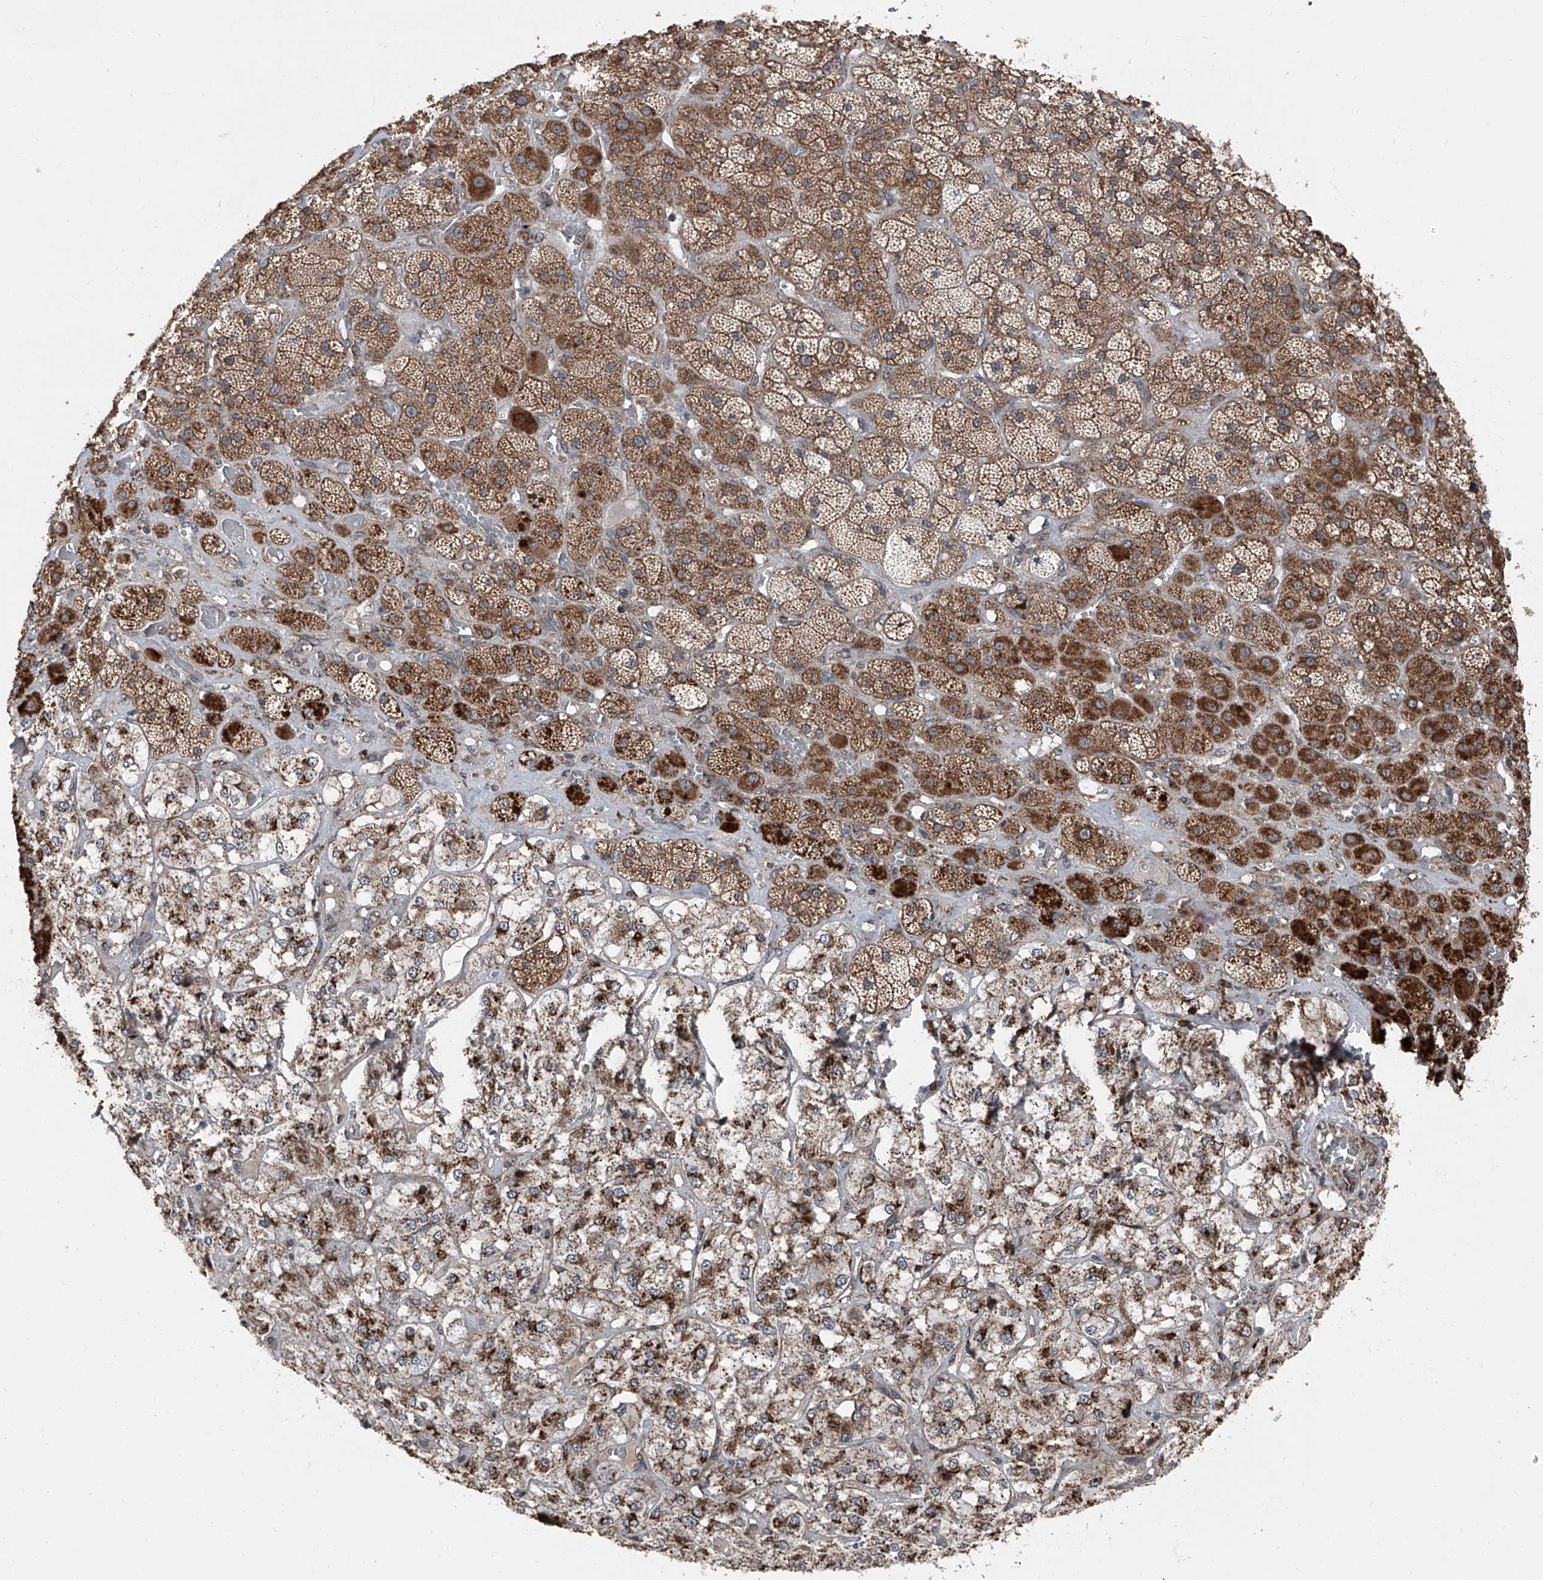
{"staining": {"intensity": "moderate", "quantity": ">75%", "location": "cytoplasmic/membranous"}, "tissue": "adrenal gland", "cell_type": "Glandular cells", "image_type": "normal", "snomed": [{"axis": "morphology", "description": "Normal tissue, NOS"}, {"axis": "topography", "description": "Adrenal gland"}], "caption": "Immunohistochemical staining of unremarkable adrenal gland demonstrates >75% levels of moderate cytoplasmic/membranous protein staining in about >75% of glandular cells.", "gene": "LIMK1", "patient": {"sex": "male", "age": 57}}